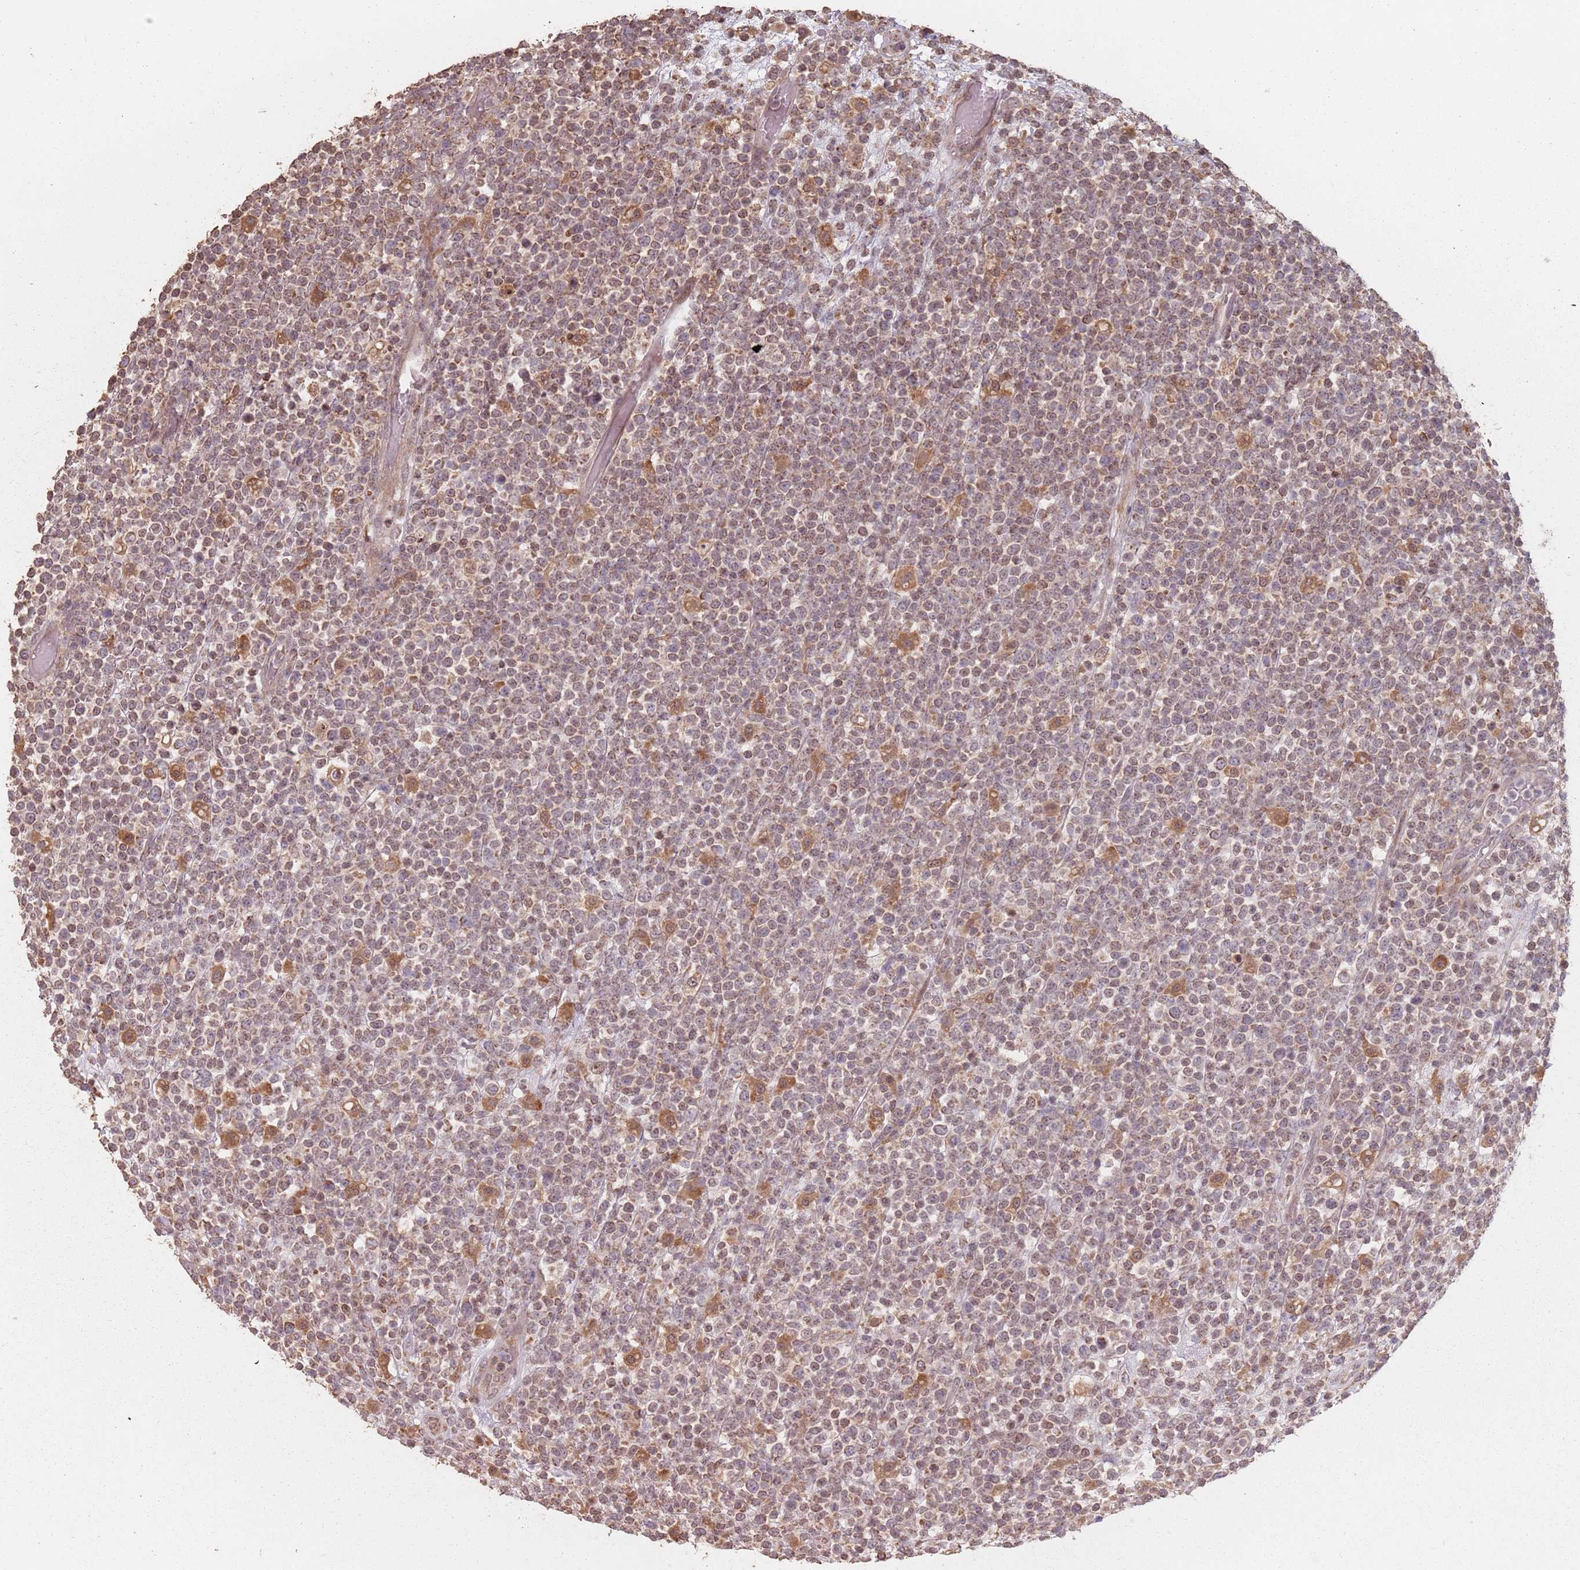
{"staining": {"intensity": "weak", "quantity": ">75%", "location": "cytoplasmic/membranous,nuclear"}, "tissue": "lymphoma", "cell_type": "Tumor cells", "image_type": "cancer", "snomed": [{"axis": "morphology", "description": "Malignant lymphoma, non-Hodgkin's type, High grade"}, {"axis": "topography", "description": "Colon"}], "caption": "This photomicrograph exhibits high-grade malignant lymphoma, non-Hodgkin's type stained with immunohistochemistry to label a protein in brown. The cytoplasmic/membranous and nuclear of tumor cells show weak positivity for the protein. Nuclei are counter-stained blue.", "gene": "VPS52", "patient": {"sex": "female", "age": 53}}